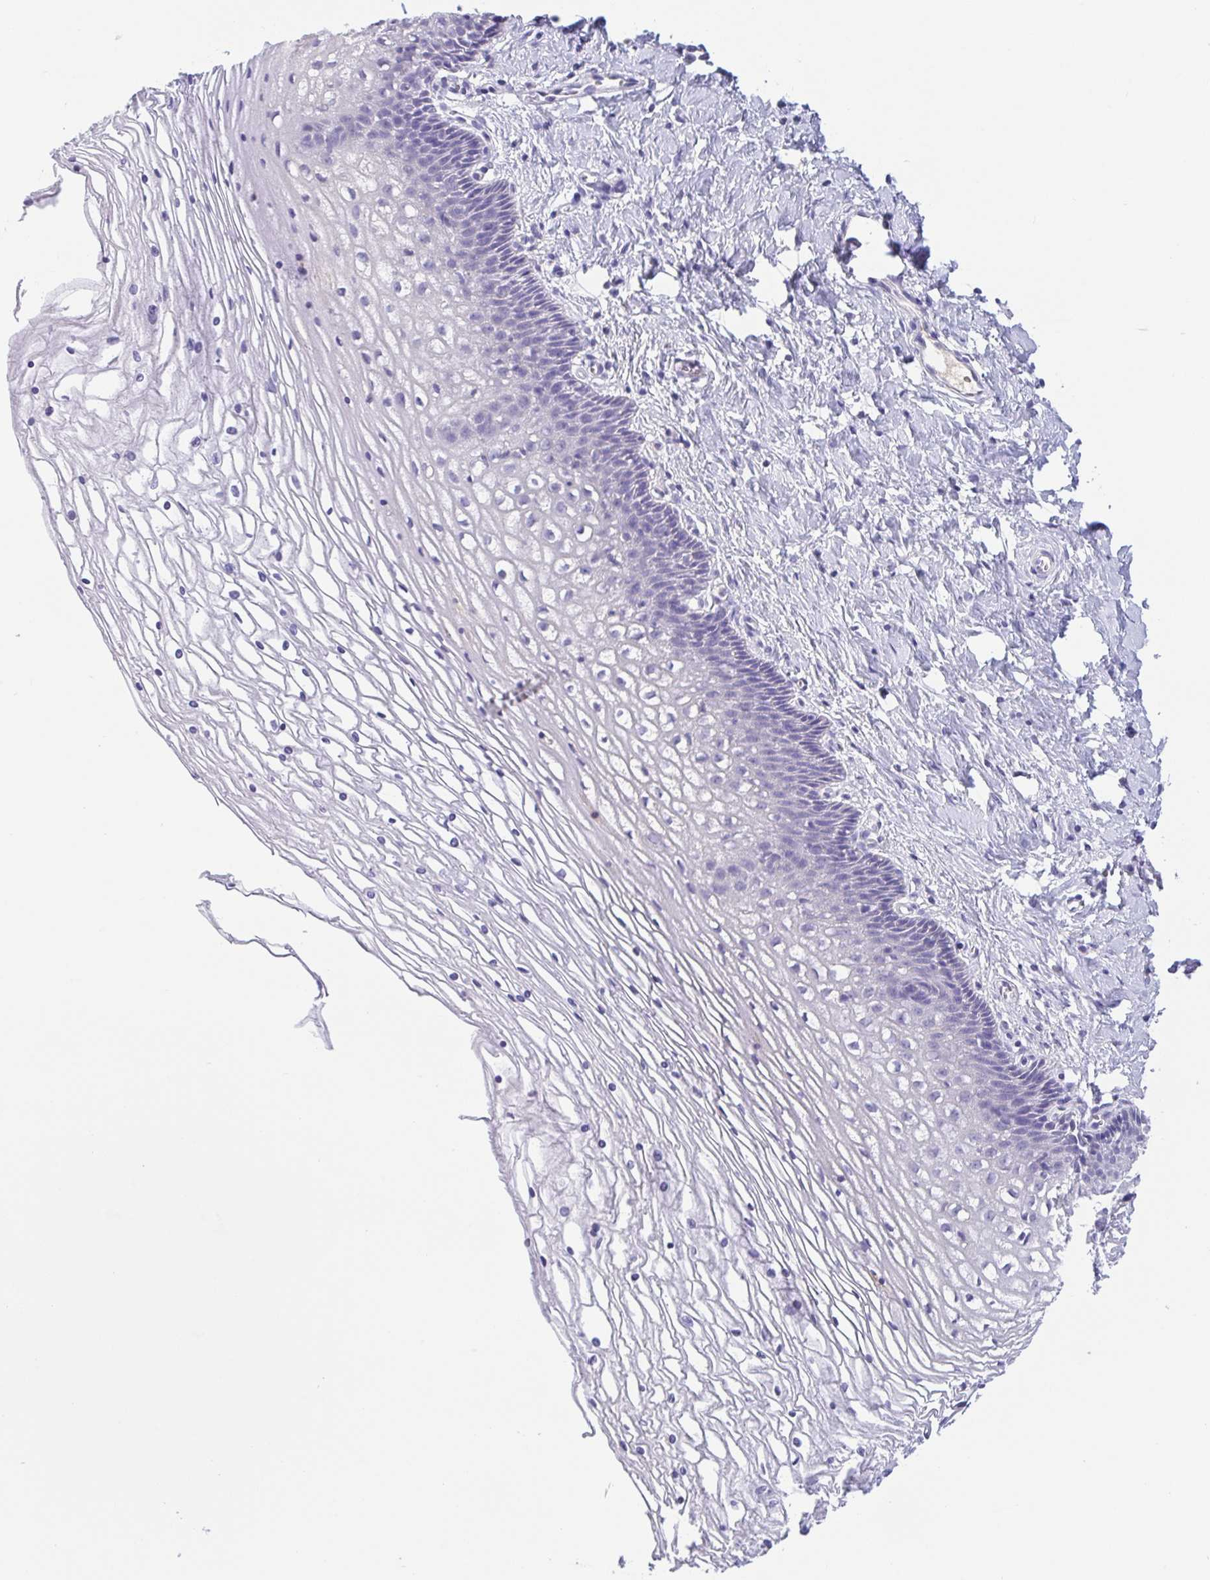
{"staining": {"intensity": "negative", "quantity": "none", "location": "none"}, "tissue": "cervix", "cell_type": "Glandular cells", "image_type": "normal", "snomed": [{"axis": "morphology", "description": "Normal tissue, NOS"}, {"axis": "topography", "description": "Cervix"}], "caption": "Glandular cells show no significant positivity in normal cervix.", "gene": "TREH", "patient": {"sex": "female", "age": 36}}